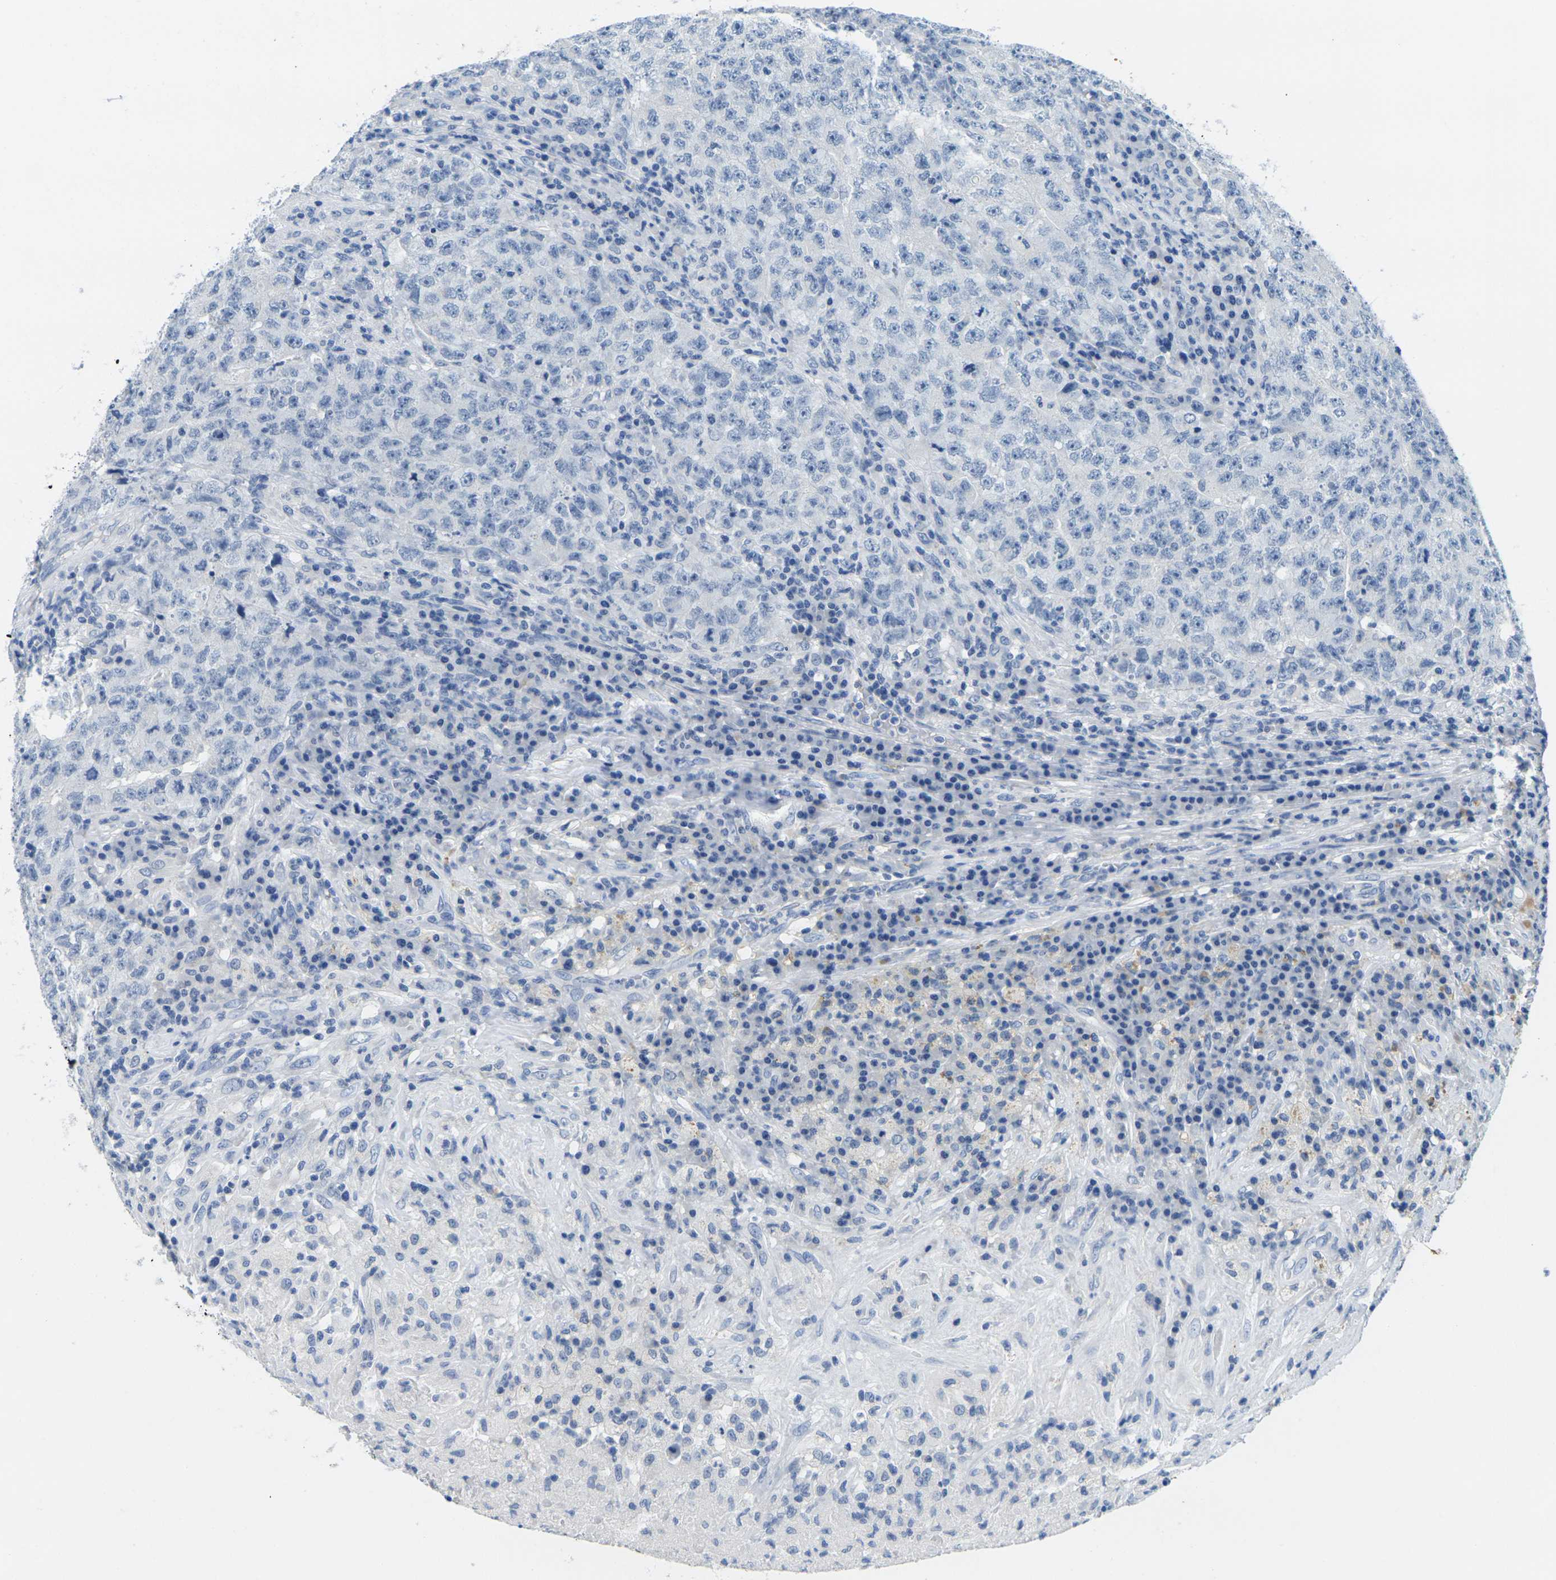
{"staining": {"intensity": "negative", "quantity": "none", "location": "none"}, "tissue": "testis cancer", "cell_type": "Tumor cells", "image_type": "cancer", "snomed": [{"axis": "morphology", "description": "Necrosis, NOS"}, {"axis": "morphology", "description": "Carcinoma, Embryonal, NOS"}, {"axis": "topography", "description": "Testis"}], "caption": "High magnification brightfield microscopy of testis embryonal carcinoma stained with DAB (3,3'-diaminobenzidine) (brown) and counterstained with hematoxylin (blue): tumor cells show no significant positivity. Nuclei are stained in blue.", "gene": "FAM3D", "patient": {"sex": "male", "age": 19}}